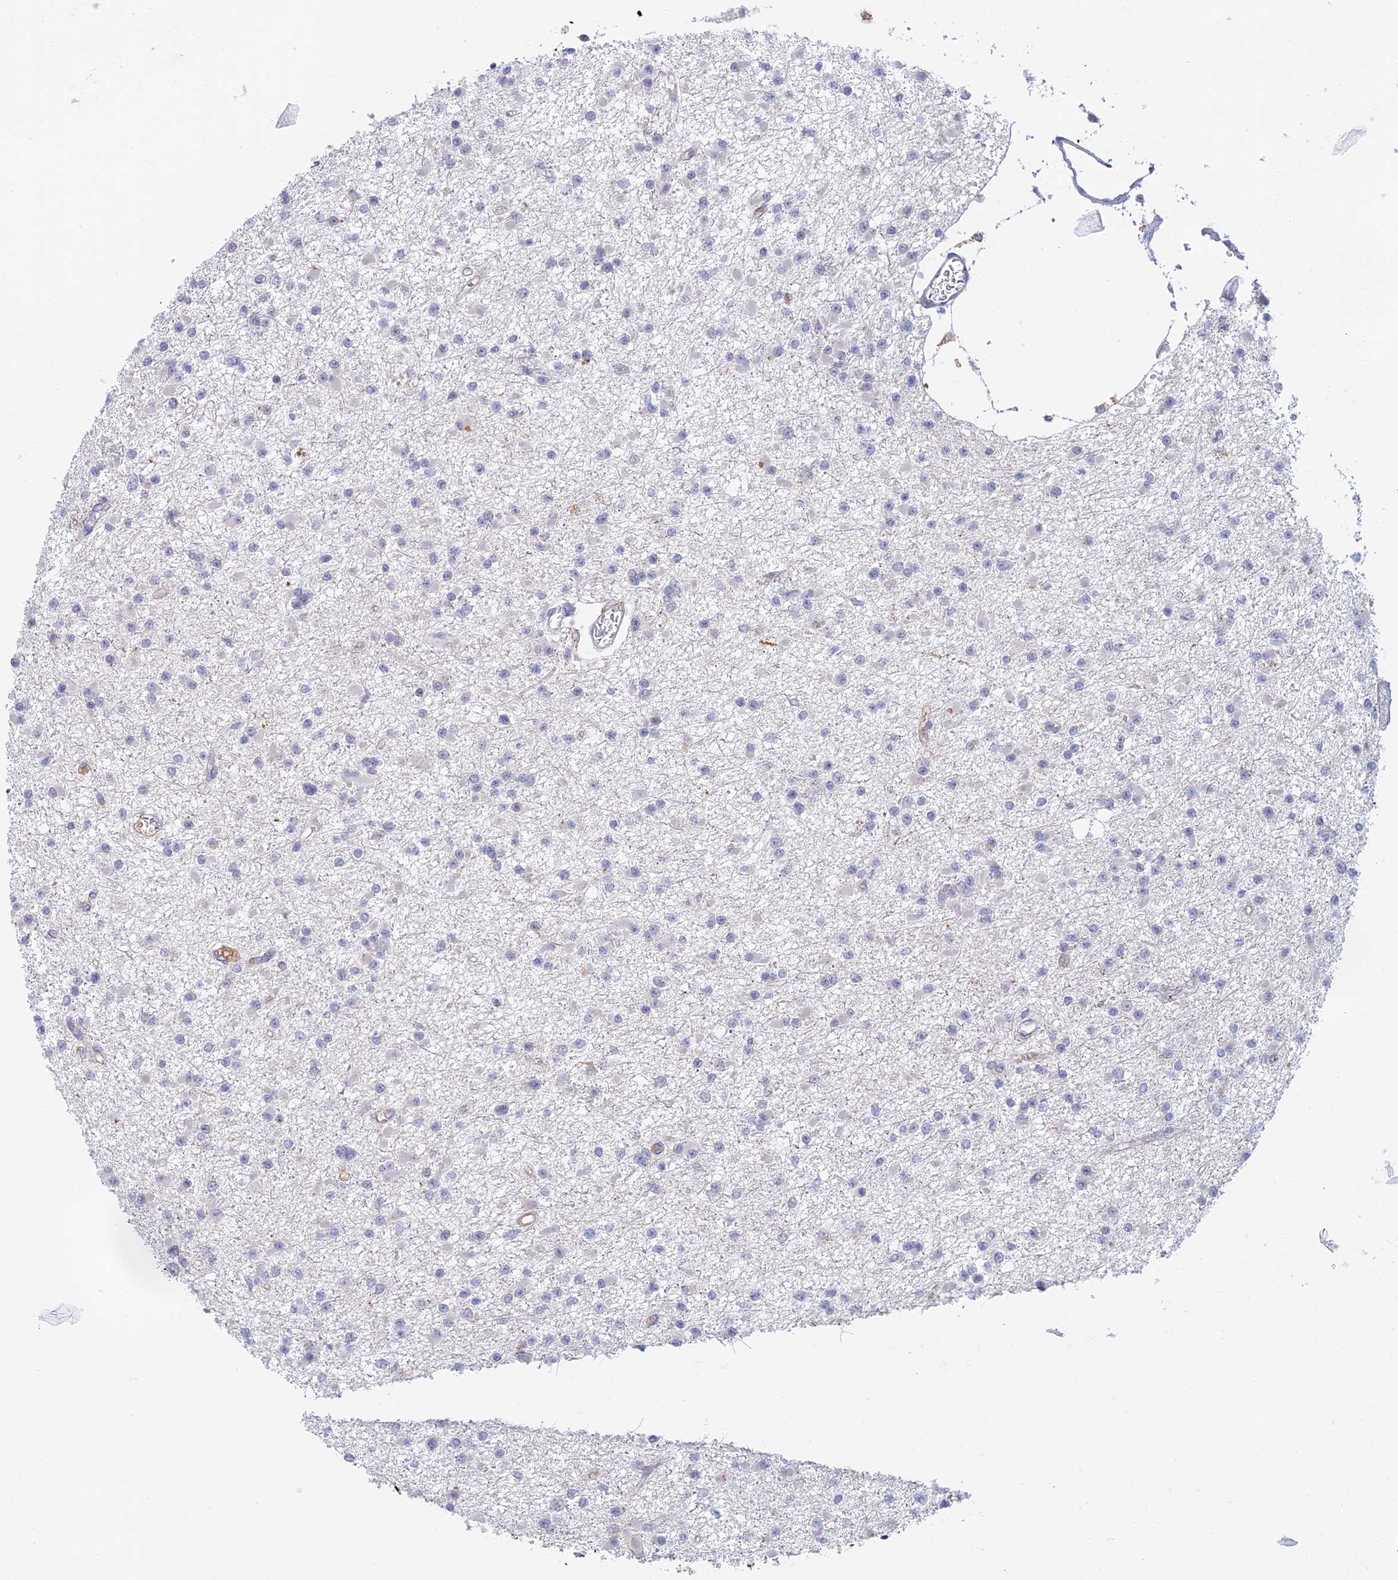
{"staining": {"intensity": "negative", "quantity": "none", "location": "none"}, "tissue": "glioma", "cell_type": "Tumor cells", "image_type": "cancer", "snomed": [{"axis": "morphology", "description": "Glioma, malignant, Low grade"}, {"axis": "topography", "description": "Brain"}], "caption": "The image reveals no significant staining in tumor cells of glioma.", "gene": "ZUP1", "patient": {"sex": "female", "age": 22}}